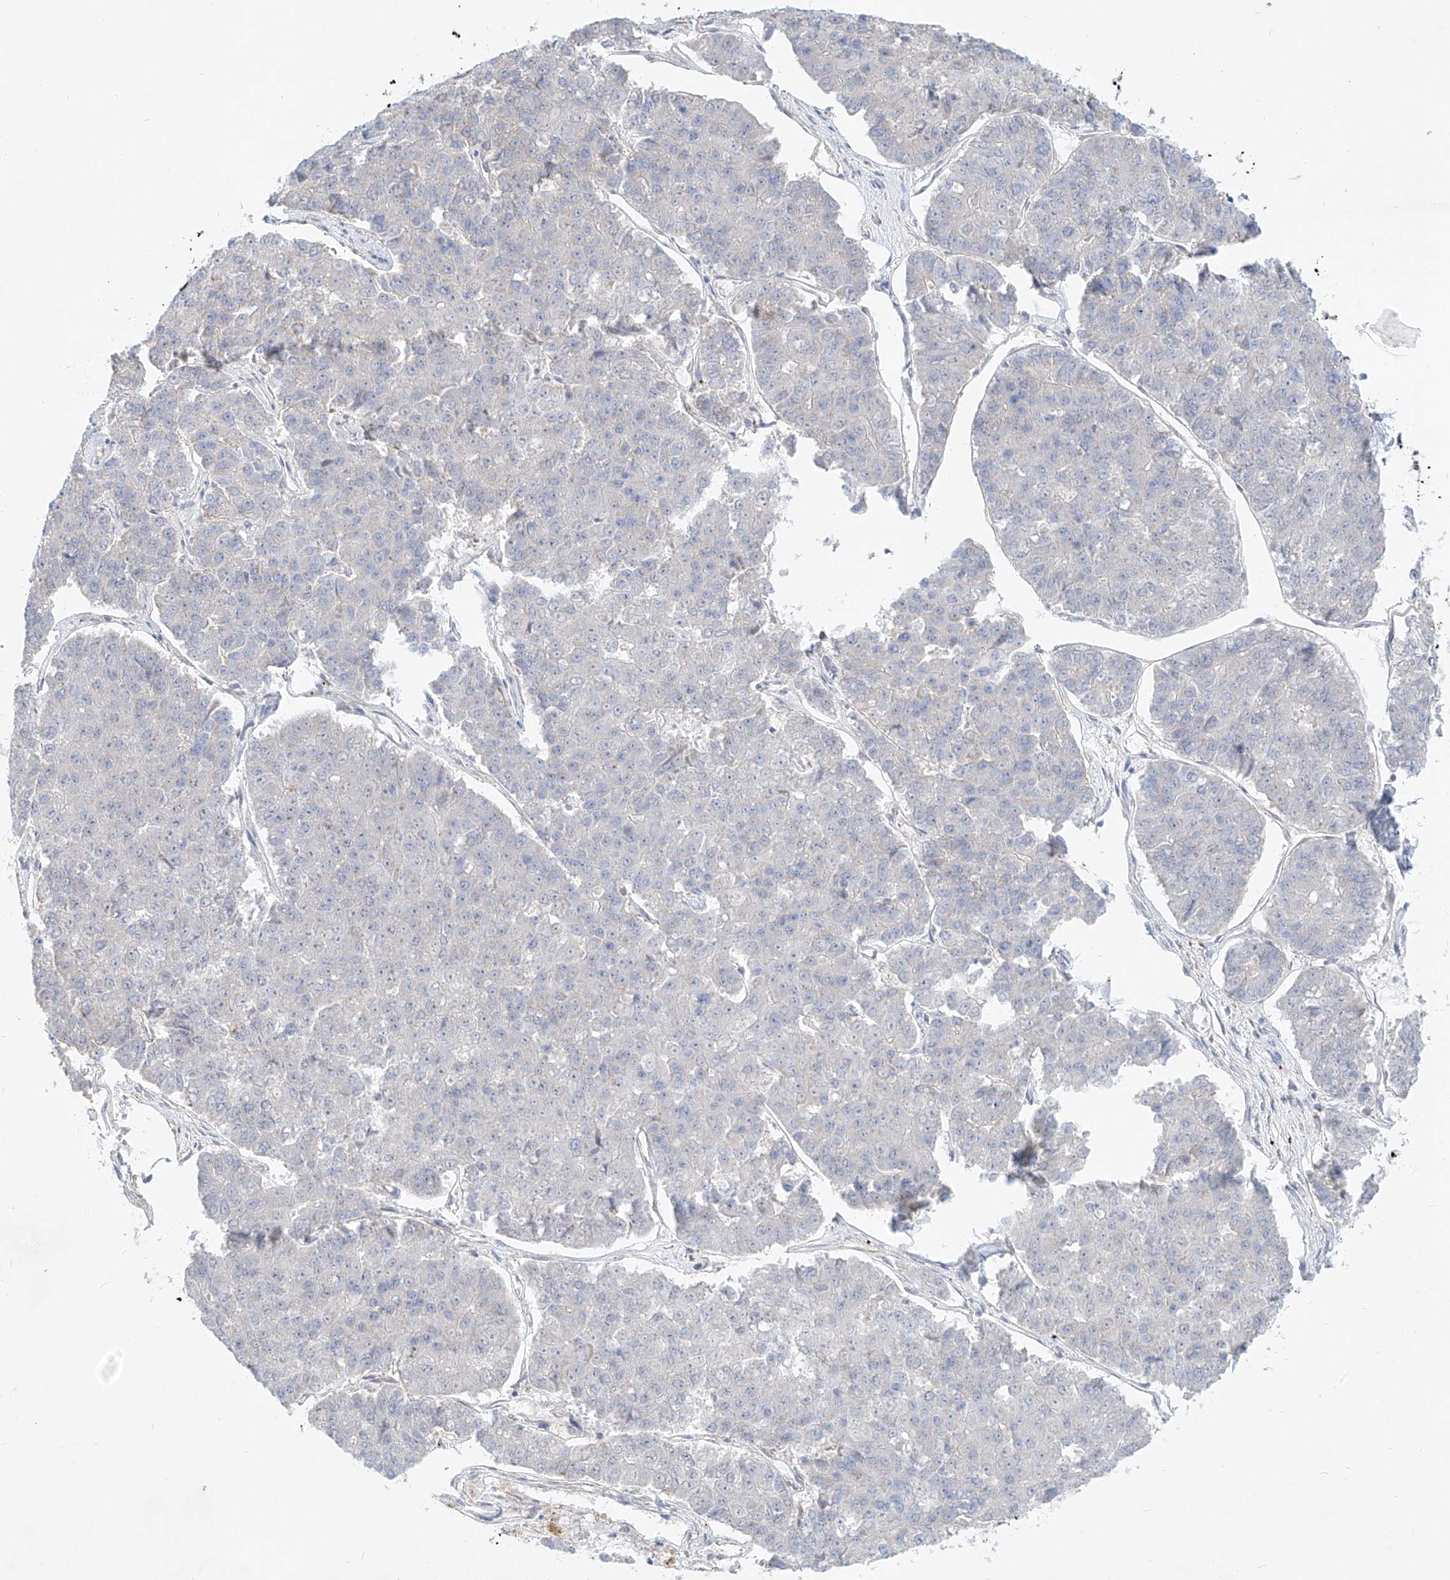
{"staining": {"intensity": "negative", "quantity": "none", "location": "none"}, "tissue": "pancreatic cancer", "cell_type": "Tumor cells", "image_type": "cancer", "snomed": [{"axis": "morphology", "description": "Adenocarcinoma, NOS"}, {"axis": "topography", "description": "Pancreas"}], "caption": "Photomicrograph shows no protein expression in tumor cells of pancreatic adenocarcinoma tissue.", "gene": "AJM1", "patient": {"sex": "male", "age": 50}}